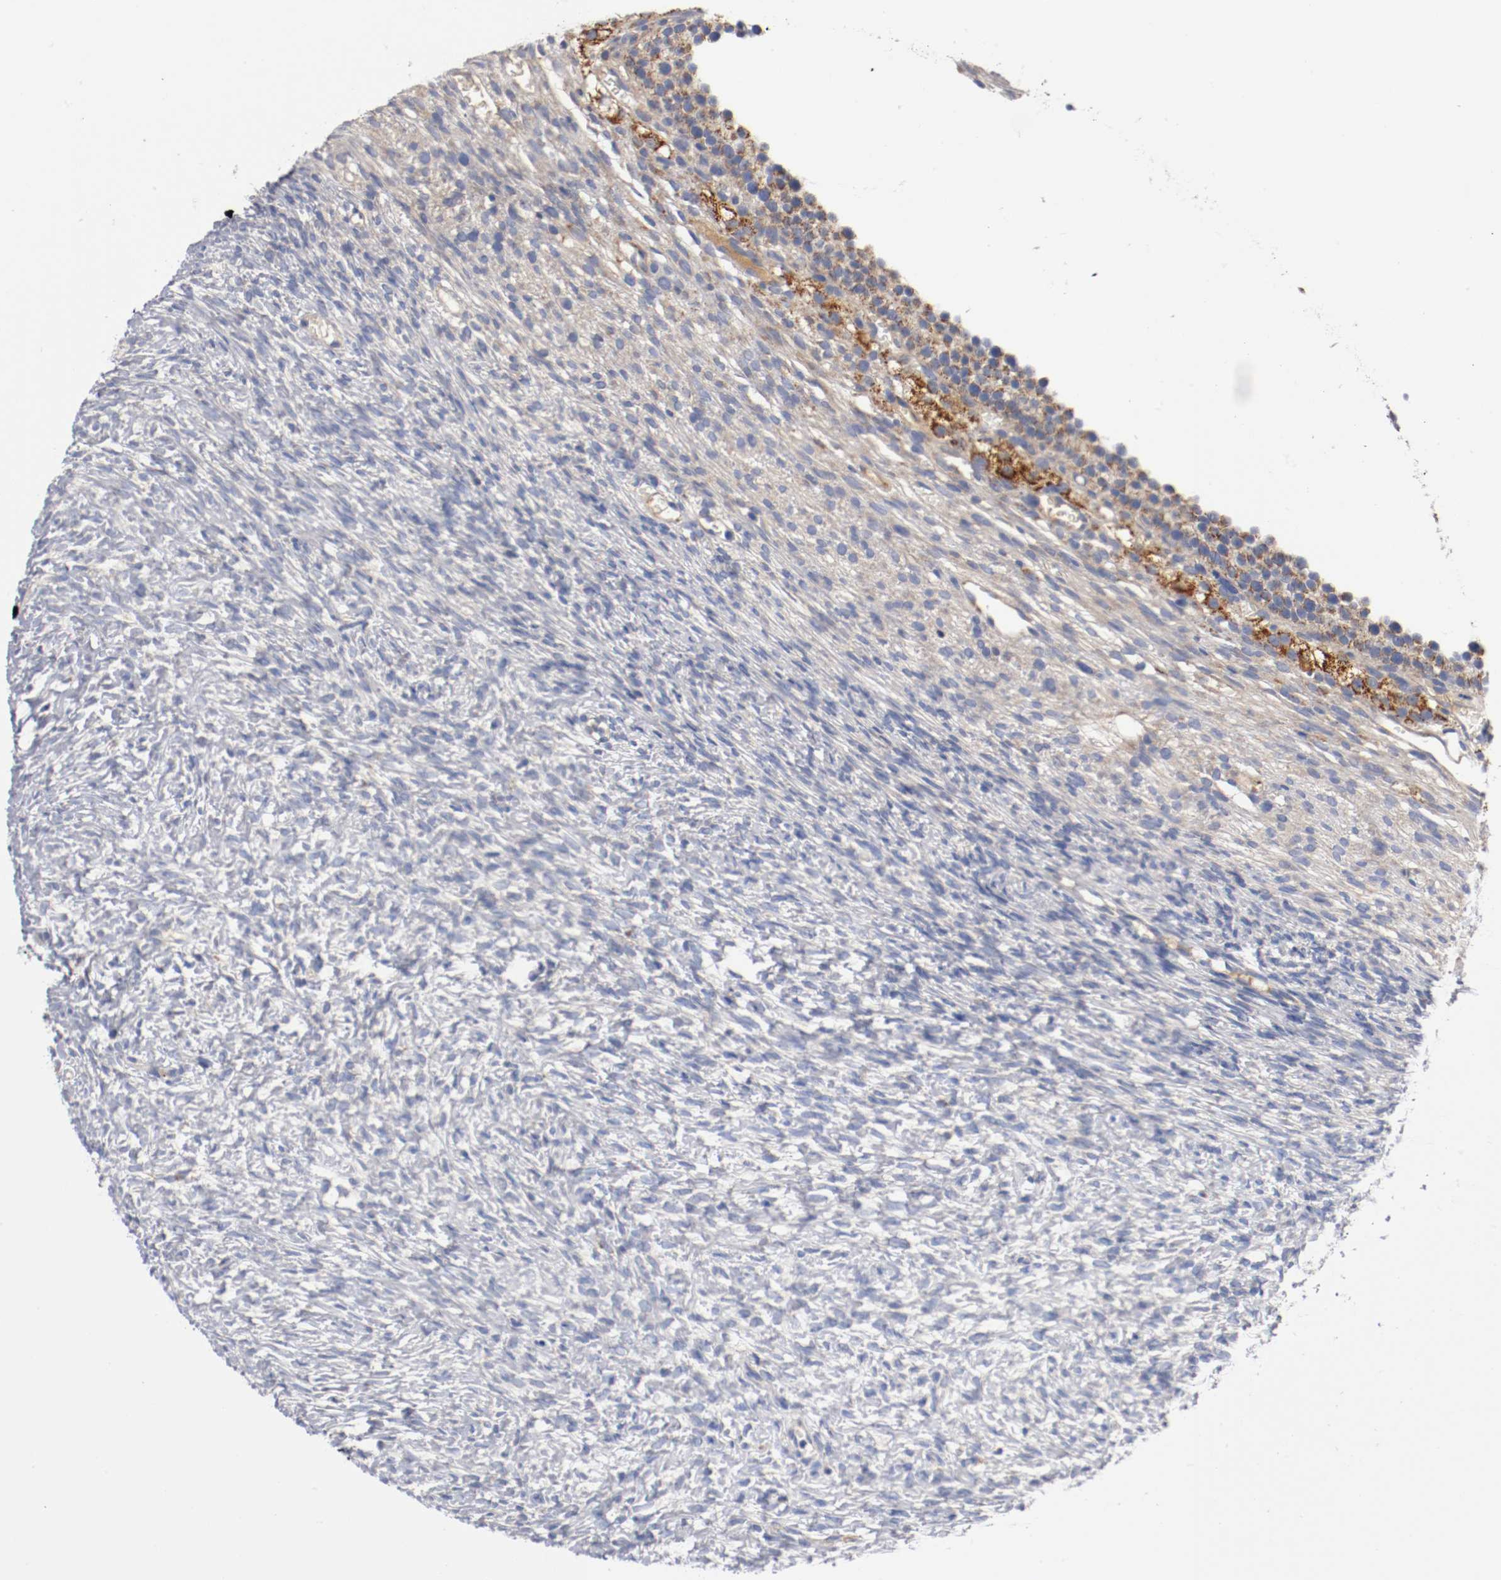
{"staining": {"intensity": "moderate", "quantity": "25%-75%", "location": "cytoplasmic/membranous"}, "tissue": "ovary", "cell_type": "Follicle cells", "image_type": "normal", "snomed": [{"axis": "morphology", "description": "Normal tissue, NOS"}, {"axis": "topography", "description": "Ovary"}], "caption": "Approximately 25%-75% of follicle cells in normal ovary exhibit moderate cytoplasmic/membranous protein staining as visualized by brown immunohistochemical staining.", "gene": "PCSK6", "patient": {"sex": "female", "age": 35}}